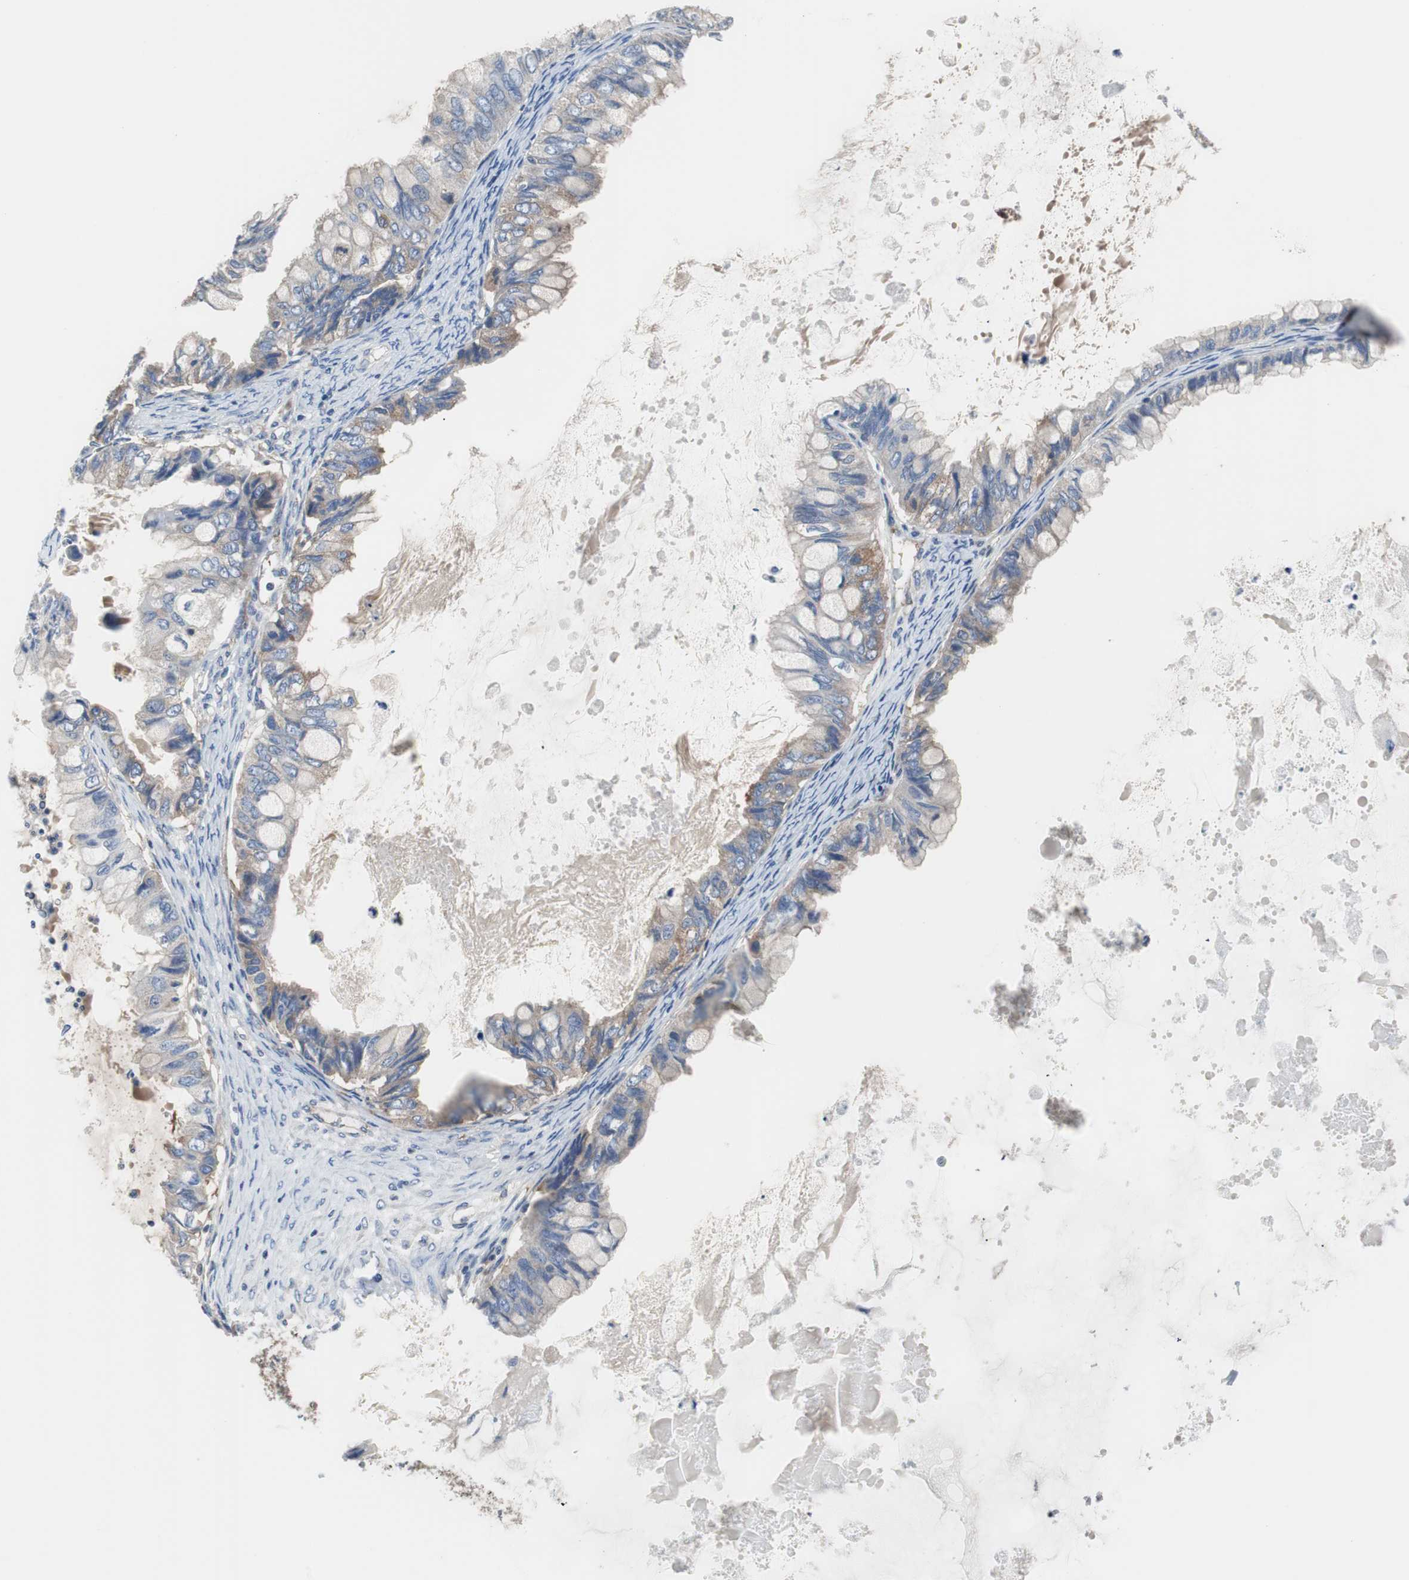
{"staining": {"intensity": "moderate", "quantity": ">75%", "location": "cytoplasmic/membranous"}, "tissue": "ovarian cancer", "cell_type": "Tumor cells", "image_type": "cancer", "snomed": [{"axis": "morphology", "description": "Cystadenocarcinoma, mucinous, NOS"}, {"axis": "topography", "description": "Ovary"}], "caption": "A high-resolution micrograph shows immunohistochemistry (IHC) staining of ovarian mucinous cystadenocarcinoma, which shows moderate cytoplasmic/membranous expression in about >75% of tumor cells. The protein is shown in brown color, while the nuclei are stained blue.", "gene": "BRAF", "patient": {"sex": "female", "age": 80}}